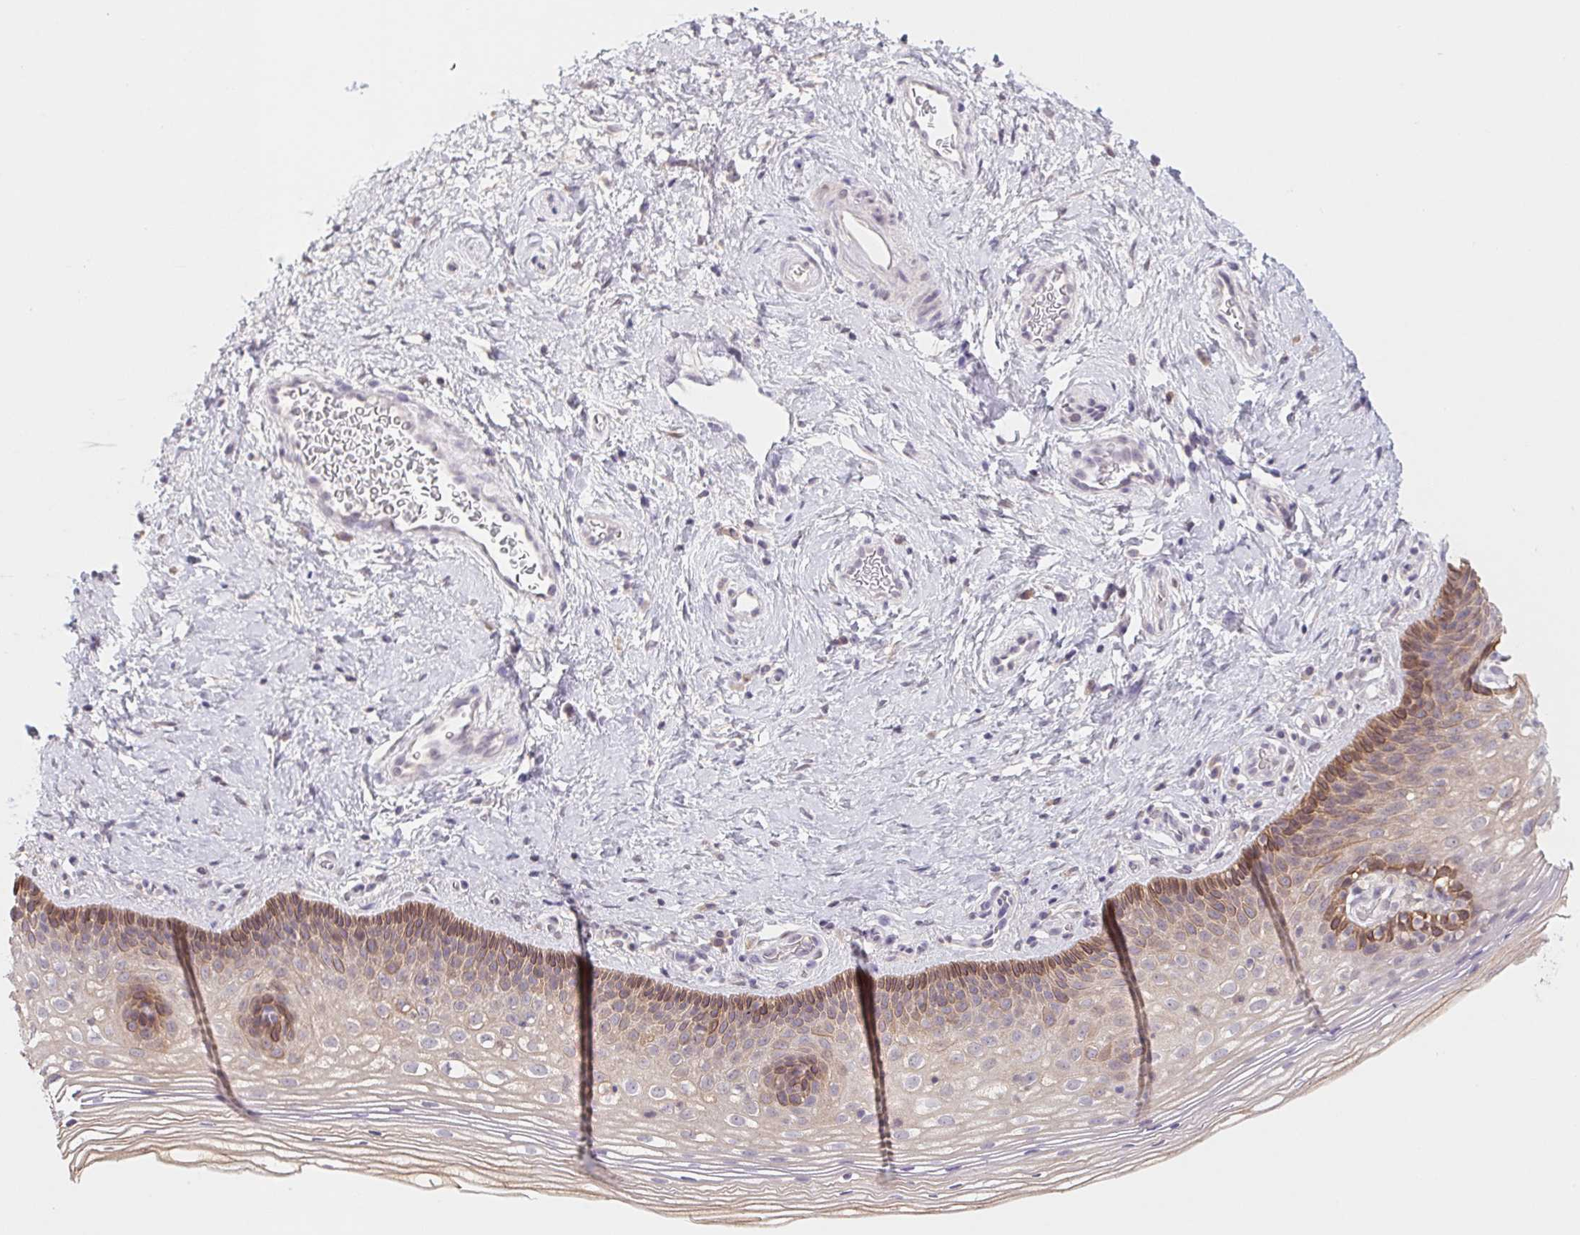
{"staining": {"intensity": "negative", "quantity": "none", "location": "none"}, "tissue": "cervix", "cell_type": "Glandular cells", "image_type": "normal", "snomed": [{"axis": "morphology", "description": "Normal tissue, NOS"}, {"axis": "topography", "description": "Cervix"}], "caption": "A high-resolution image shows immunohistochemistry (IHC) staining of benign cervix, which displays no significant expression in glandular cells.", "gene": "PNMA8B", "patient": {"sex": "female", "age": 34}}